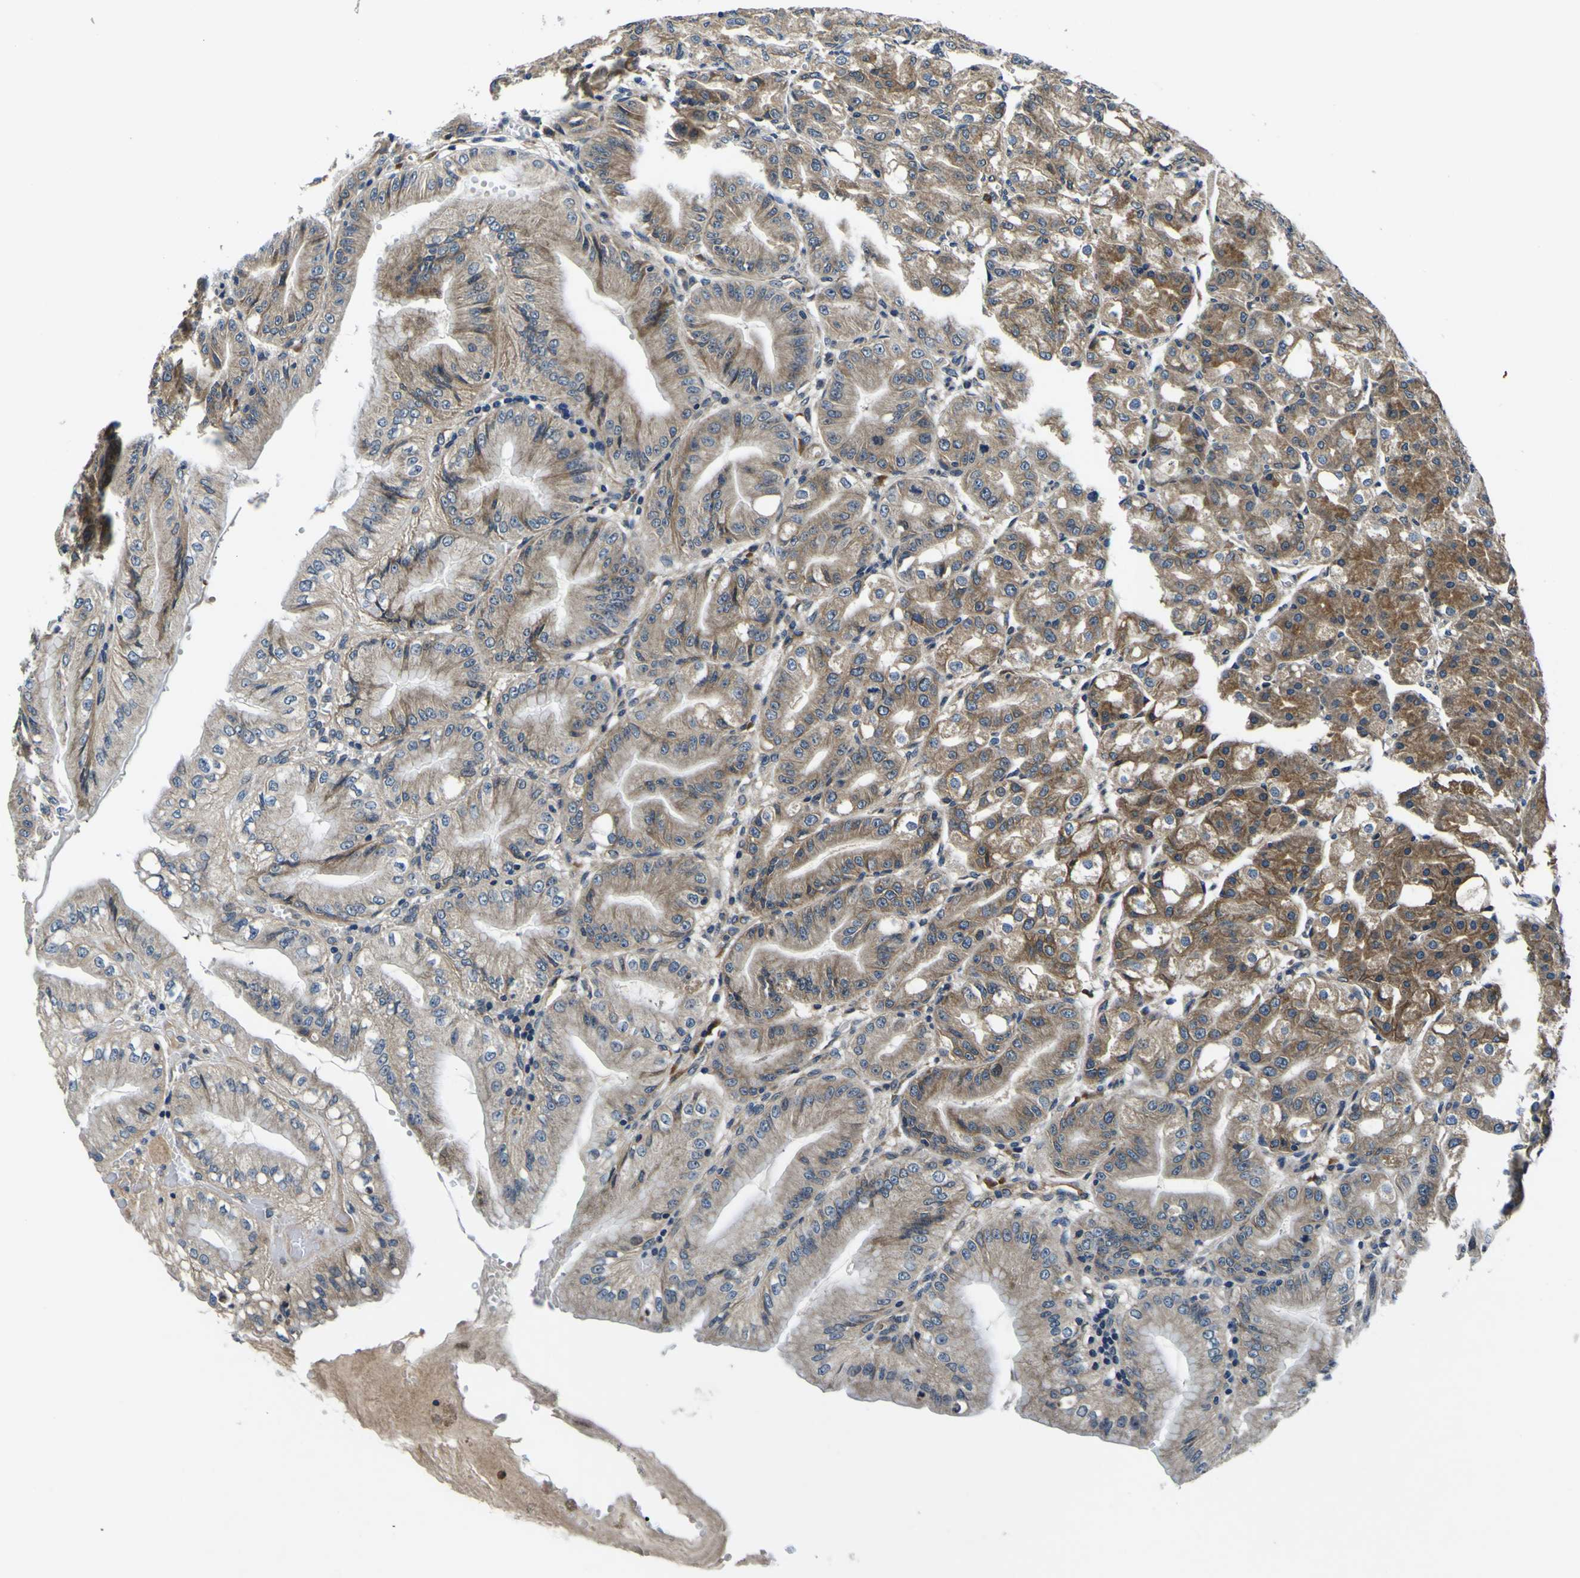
{"staining": {"intensity": "strong", "quantity": "25%-75%", "location": "cytoplasmic/membranous"}, "tissue": "stomach", "cell_type": "Glandular cells", "image_type": "normal", "snomed": [{"axis": "morphology", "description": "Normal tissue, NOS"}, {"axis": "topography", "description": "Stomach, lower"}], "caption": "An immunohistochemistry photomicrograph of unremarkable tissue is shown. Protein staining in brown shows strong cytoplasmic/membranous positivity in stomach within glandular cells.", "gene": "EPHB4", "patient": {"sex": "male", "age": 71}}